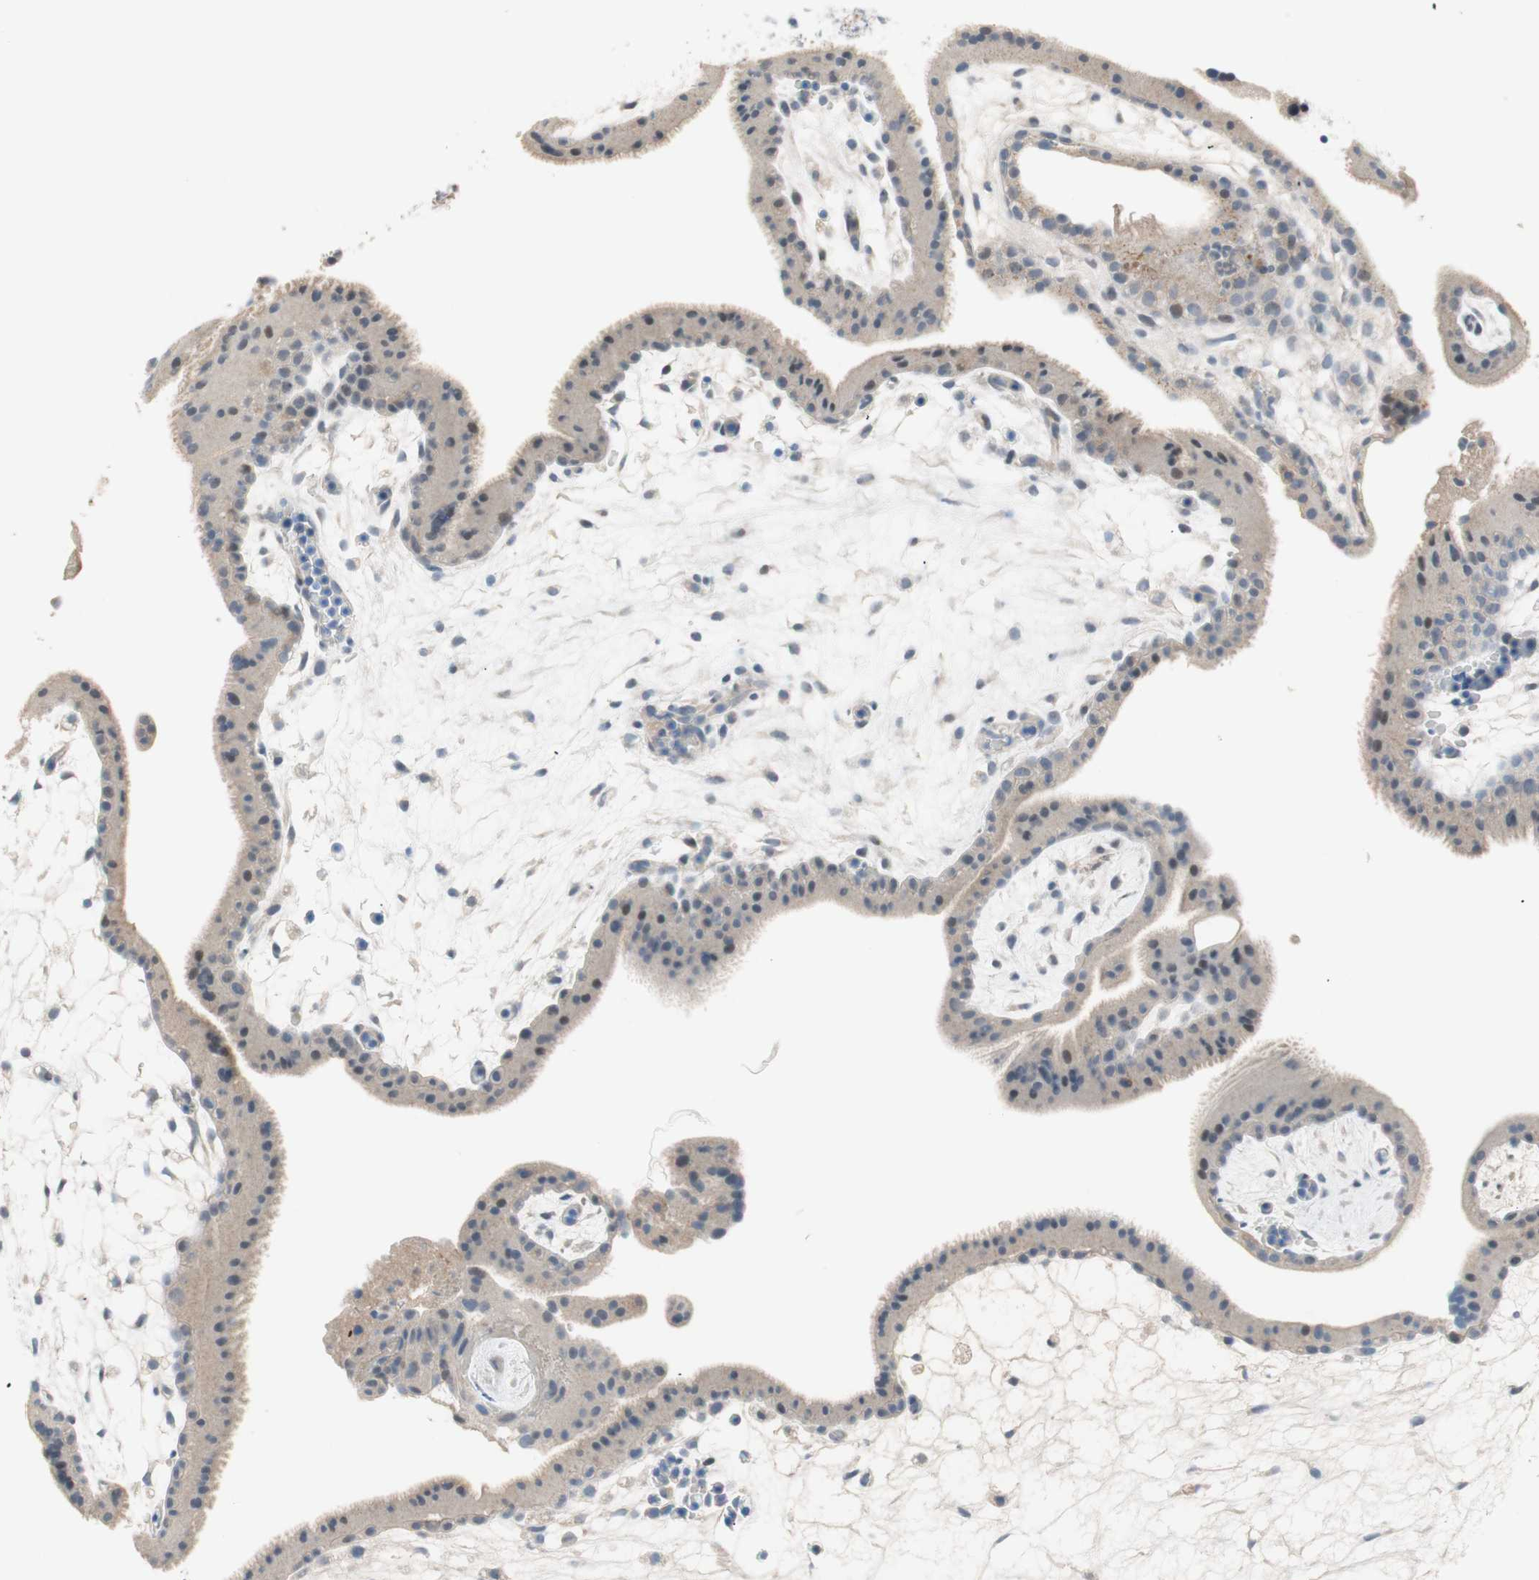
{"staining": {"intensity": "weak", "quantity": "<25%", "location": "nuclear"}, "tissue": "placenta", "cell_type": "Trophoblastic cells", "image_type": "normal", "snomed": [{"axis": "morphology", "description": "Normal tissue, NOS"}, {"axis": "topography", "description": "Placenta"}], "caption": "DAB (3,3'-diaminobenzidine) immunohistochemical staining of benign placenta displays no significant positivity in trophoblastic cells. (DAB immunohistochemistry (IHC) visualized using brightfield microscopy, high magnification).", "gene": "PDZK1", "patient": {"sex": "female", "age": 19}}